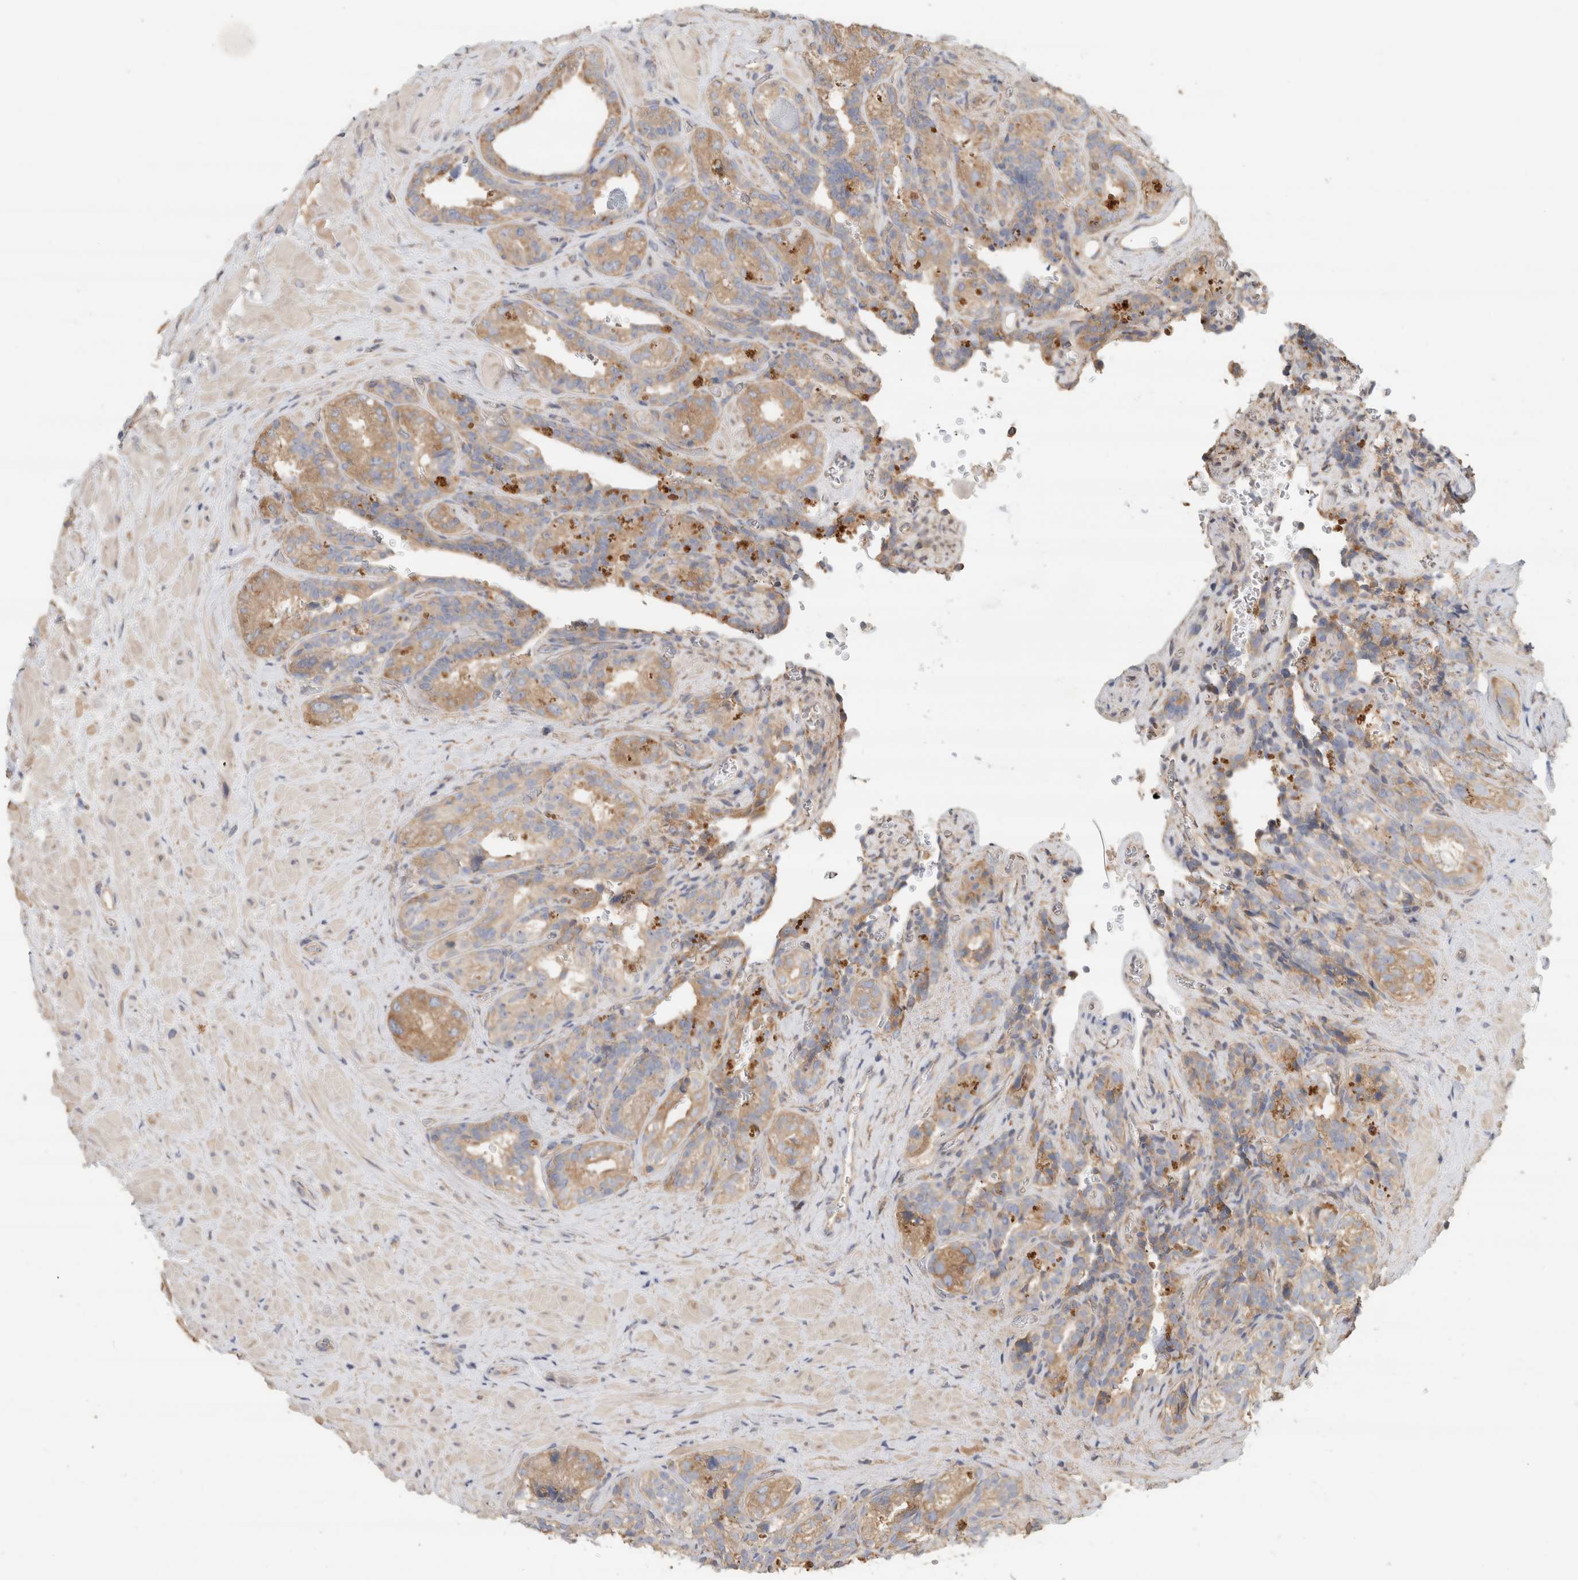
{"staining": {"intensity": "moderate", "quantity": "25%-75%", "location": "cytoplasmic/membranous"}, "tissue": "seminal vesicle", "cell_type": "Glandular cells", "image_type": "normal", "snomed": [{"axis": "morphology", "description": "Normal tissue, NOS"}, {"axis": "topography", "description": "Prostate"}, {"axis": "topography", "description": "Seminal veicle"}], "caption": "High-magnification brightfield microscopy of benign seminal vesicle stained with DAB (3,3'-diaminobenzidine) (brown) and counterstained with hematoxylin (blue). glandular cells exhibit moderate cytoplasmic/membranous positivity is identified in about25%-75% of cells. (DAB (3,3'-diaminobenzidine) IHC with brightfield microscopy, high magnification).", "gene": "EIF4G3", "patient": {"sex": "male", "age": 67}}